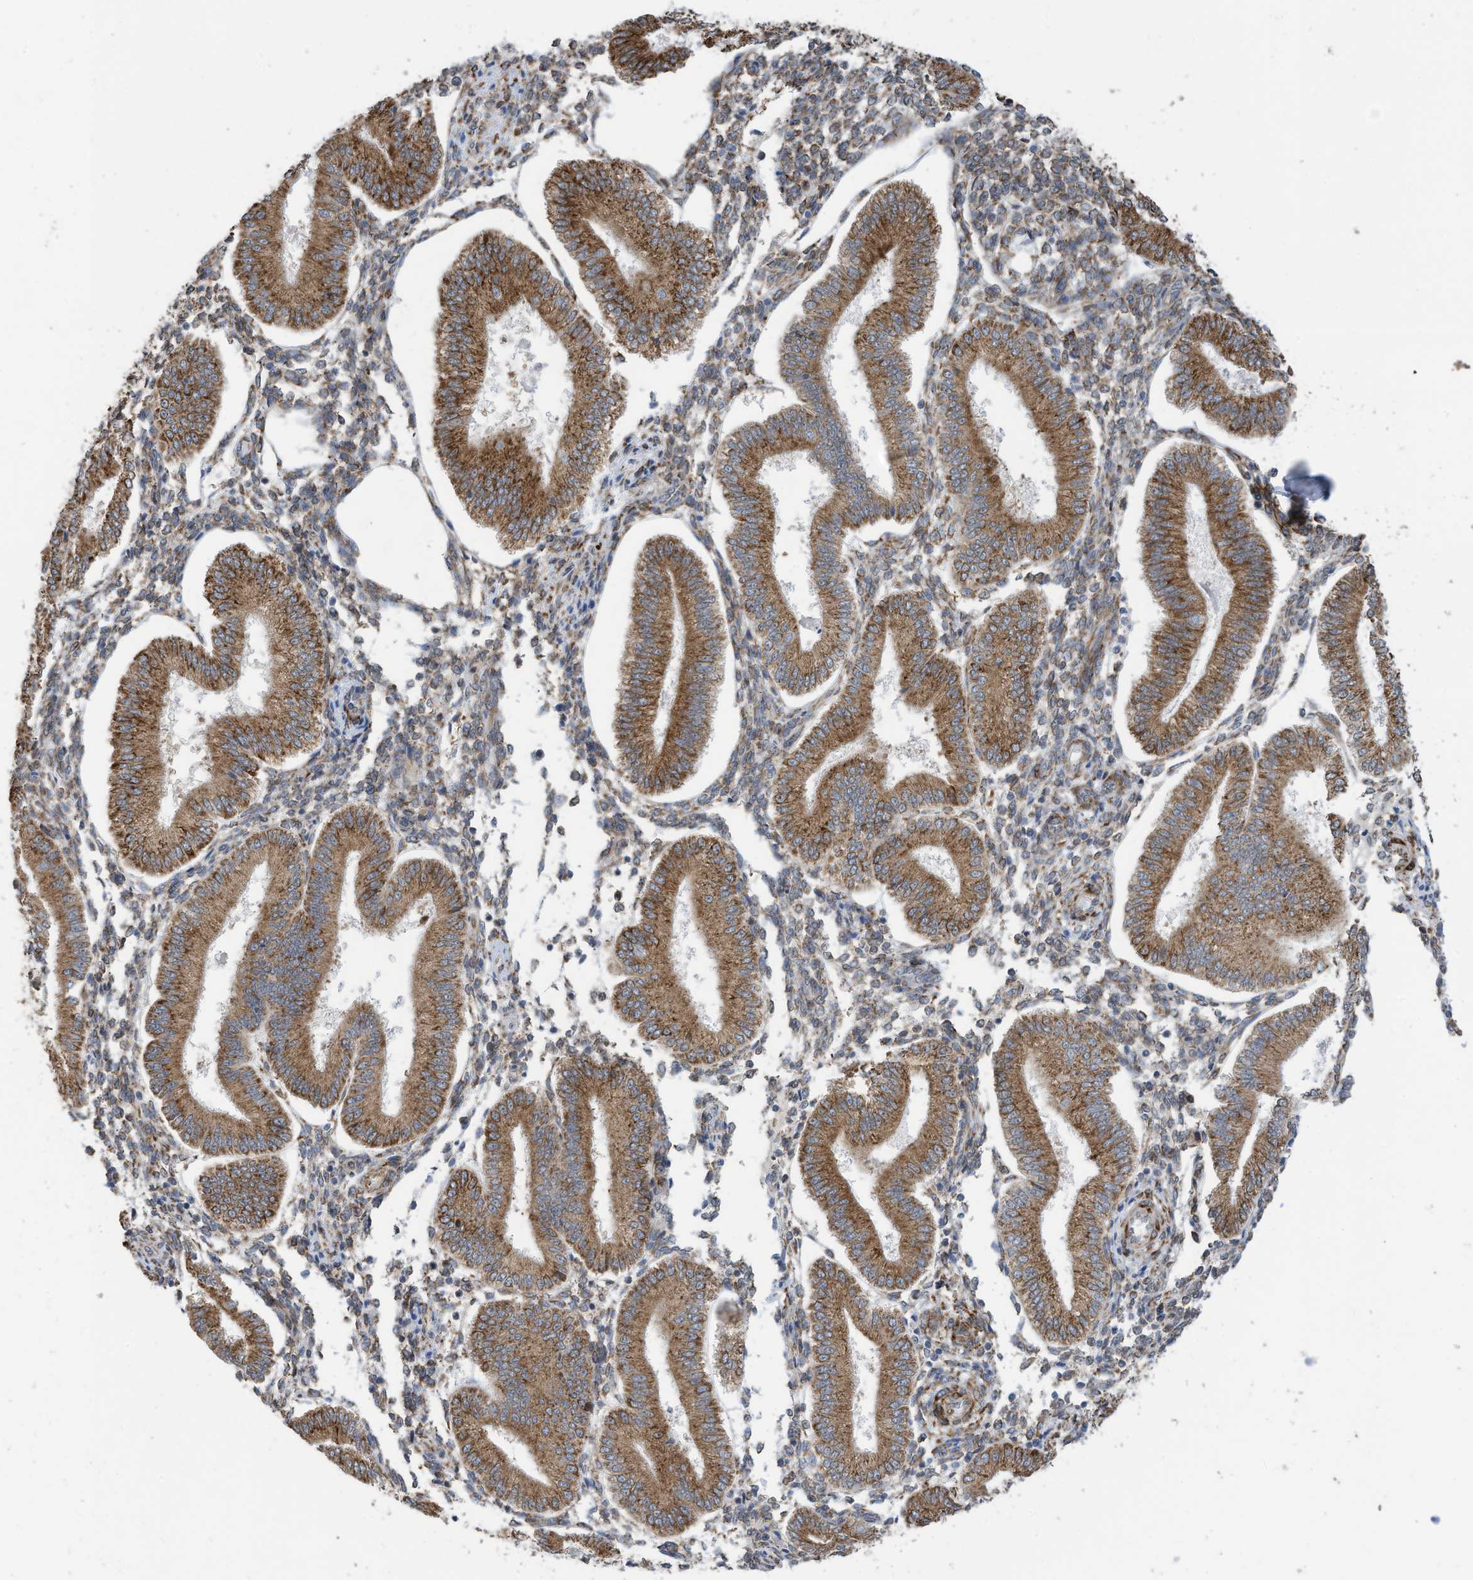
{"staining": {"intensity": "moderate", "quantity": "<25%", "location": "cytoplasmic/membranous"}, "tissue": "endometrium", "cell_type": "Cells in endometrial stroma", "image_type": "normal", "snomed": [{"axis": "morphology", "description": "Normal tissue, NOS"}, {"axis": "topography", "description": "Endometrium"}], "caption": "This histopathology image reveals IHC staining of benign human endometrium, with low moderate cytoplasmic/membranous staining in about <25% of cells in endometrial stroma.", "gene": "ZBTB45", "patient": {"sex": "female", "age": 39}}